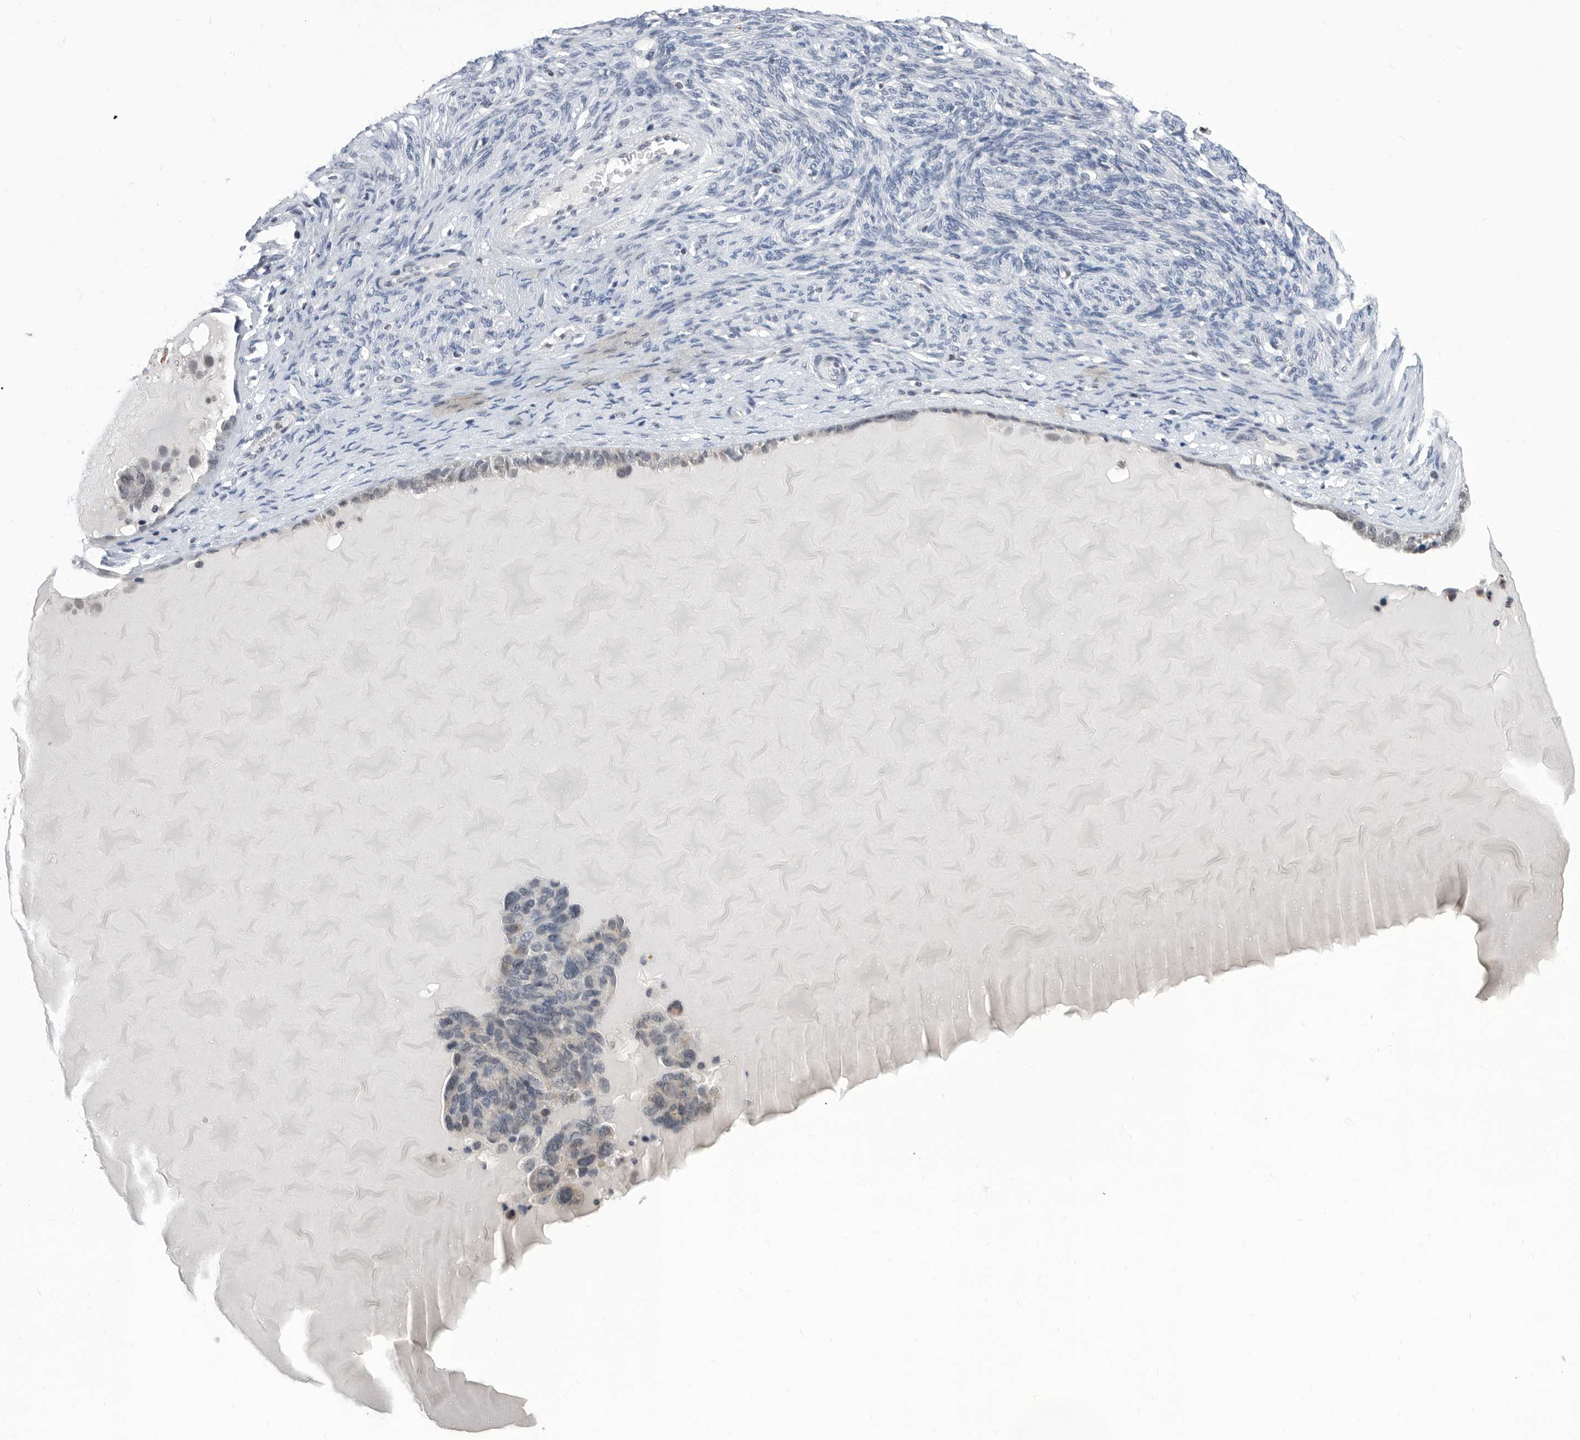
{"staining": {"intensity": "negative", "quantity": "none", "location": "none"}, "tissue": "ovarian cancer", "cell_type": "Tumor cells", "image_type": "cancer", "snomed": [{"axis": "morphology", "description": "Cystadenocarcinoma, serous, NOS"}, {"axis": "topography", "description": "Ovary"}], "caption": "A high-resolution photomicrograph shows immunohistochemistry (IHC) staining of ovarian cancer, which displays no significant positivity in tumor cells.", "gene": "TSTD1", "patient": {"sex": "female", "age": 44}}